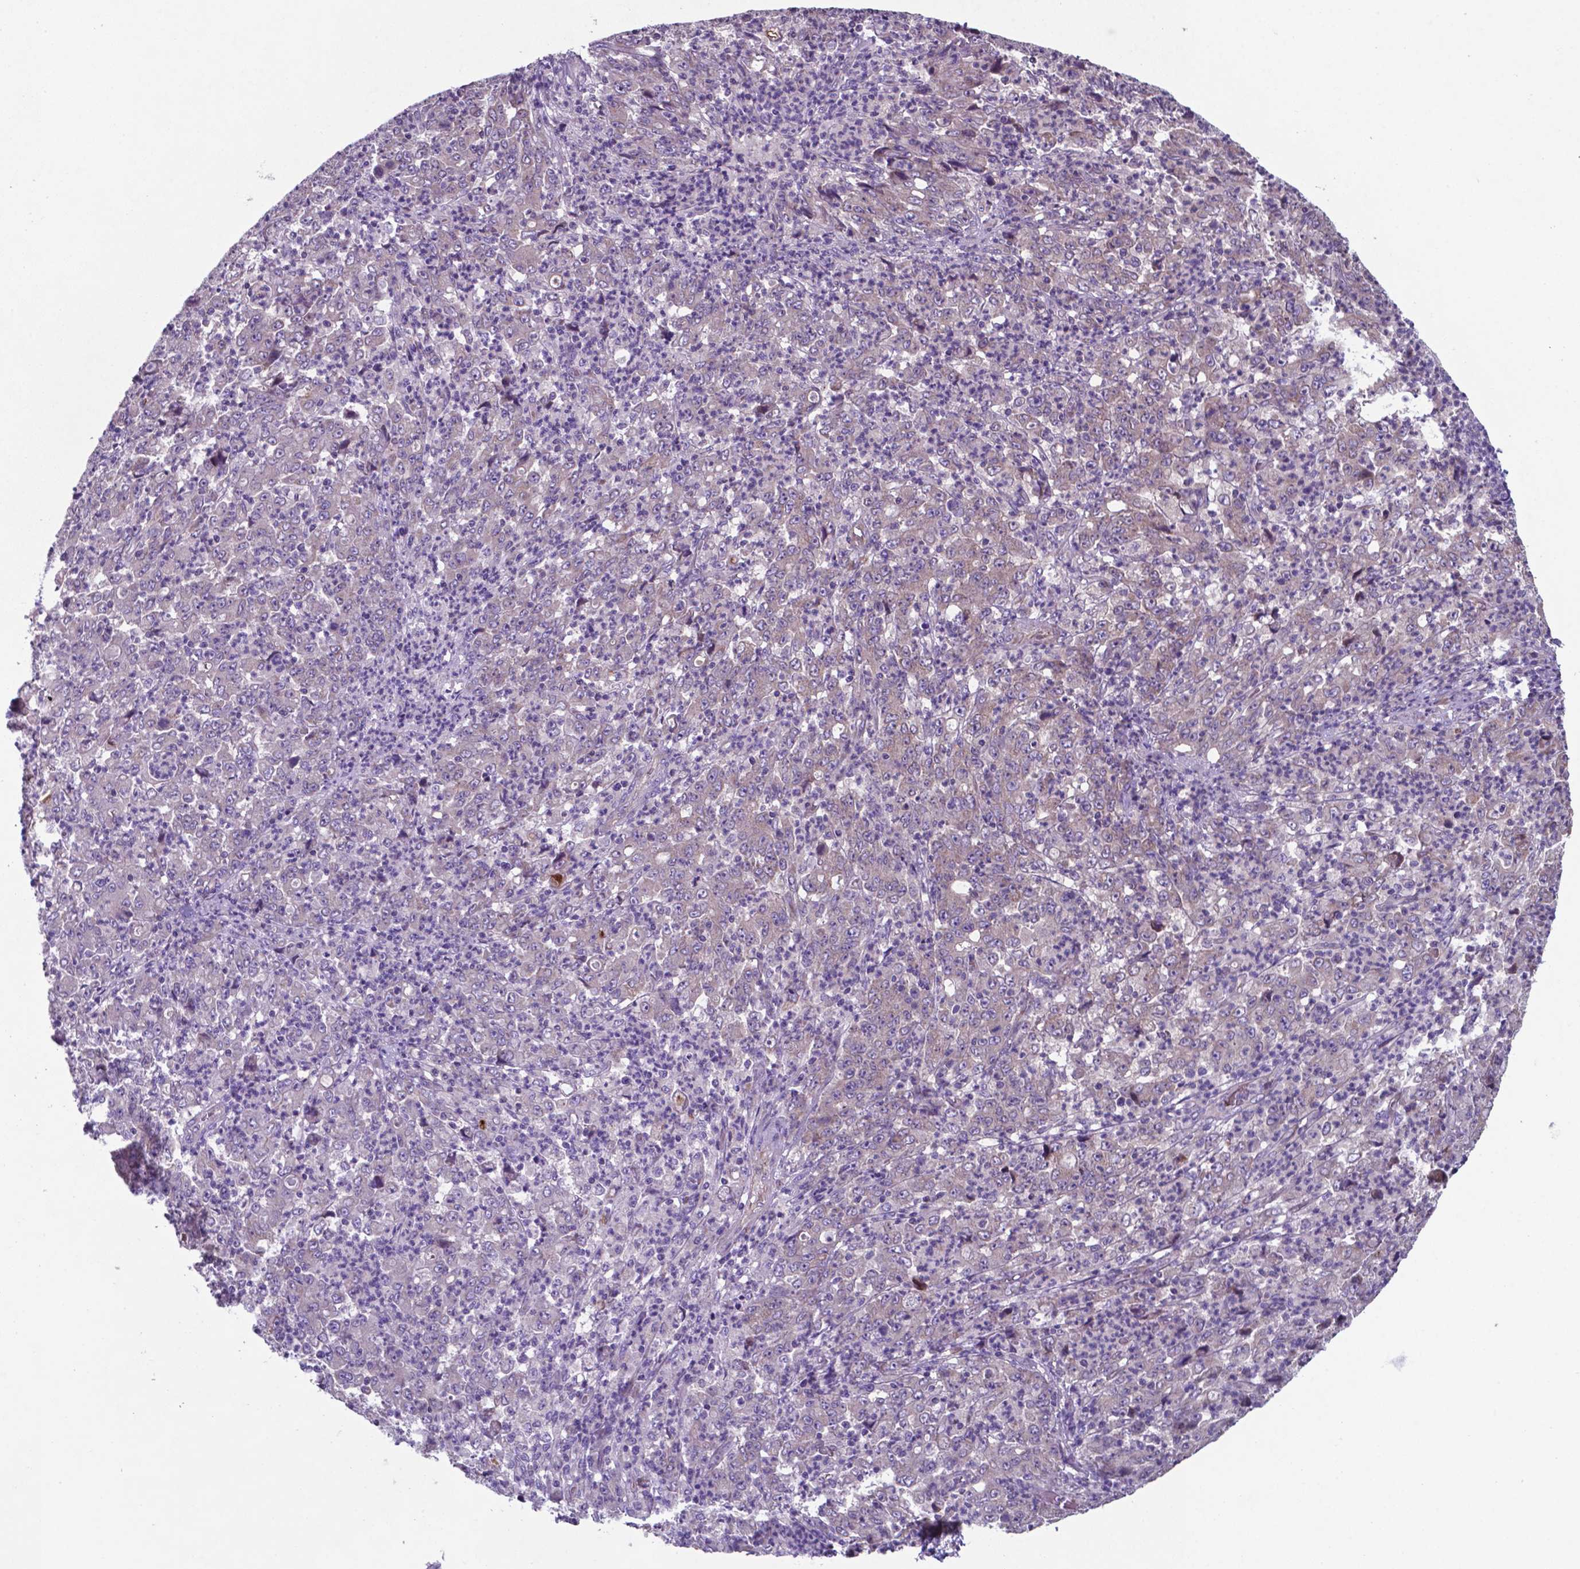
{"staining": {"intensity": "negative", "quantity": "none", "location": "none"}, "tissue": "stomach cancer", "cell_type": "Tumor cells", "image_type": "cancer", "snomed": [{"axis": "morphology", "description": "Adenocarcinoma, NOS"}, {"axis": "topography", "description": "Stomach, lower"}], "caption": "Immunohistochemistry (IHC) of stomach adenocarcinoma shows no expression in tumor cells. (Stains: DAB (3,3'-diaminobenzidine) immunohistochemistry with hematoxylin counter stain, Microscopy: brightfield microscopy at high magnification).", "gene": "TYRO3", "patient": {"sex": "female", "age": 71}}